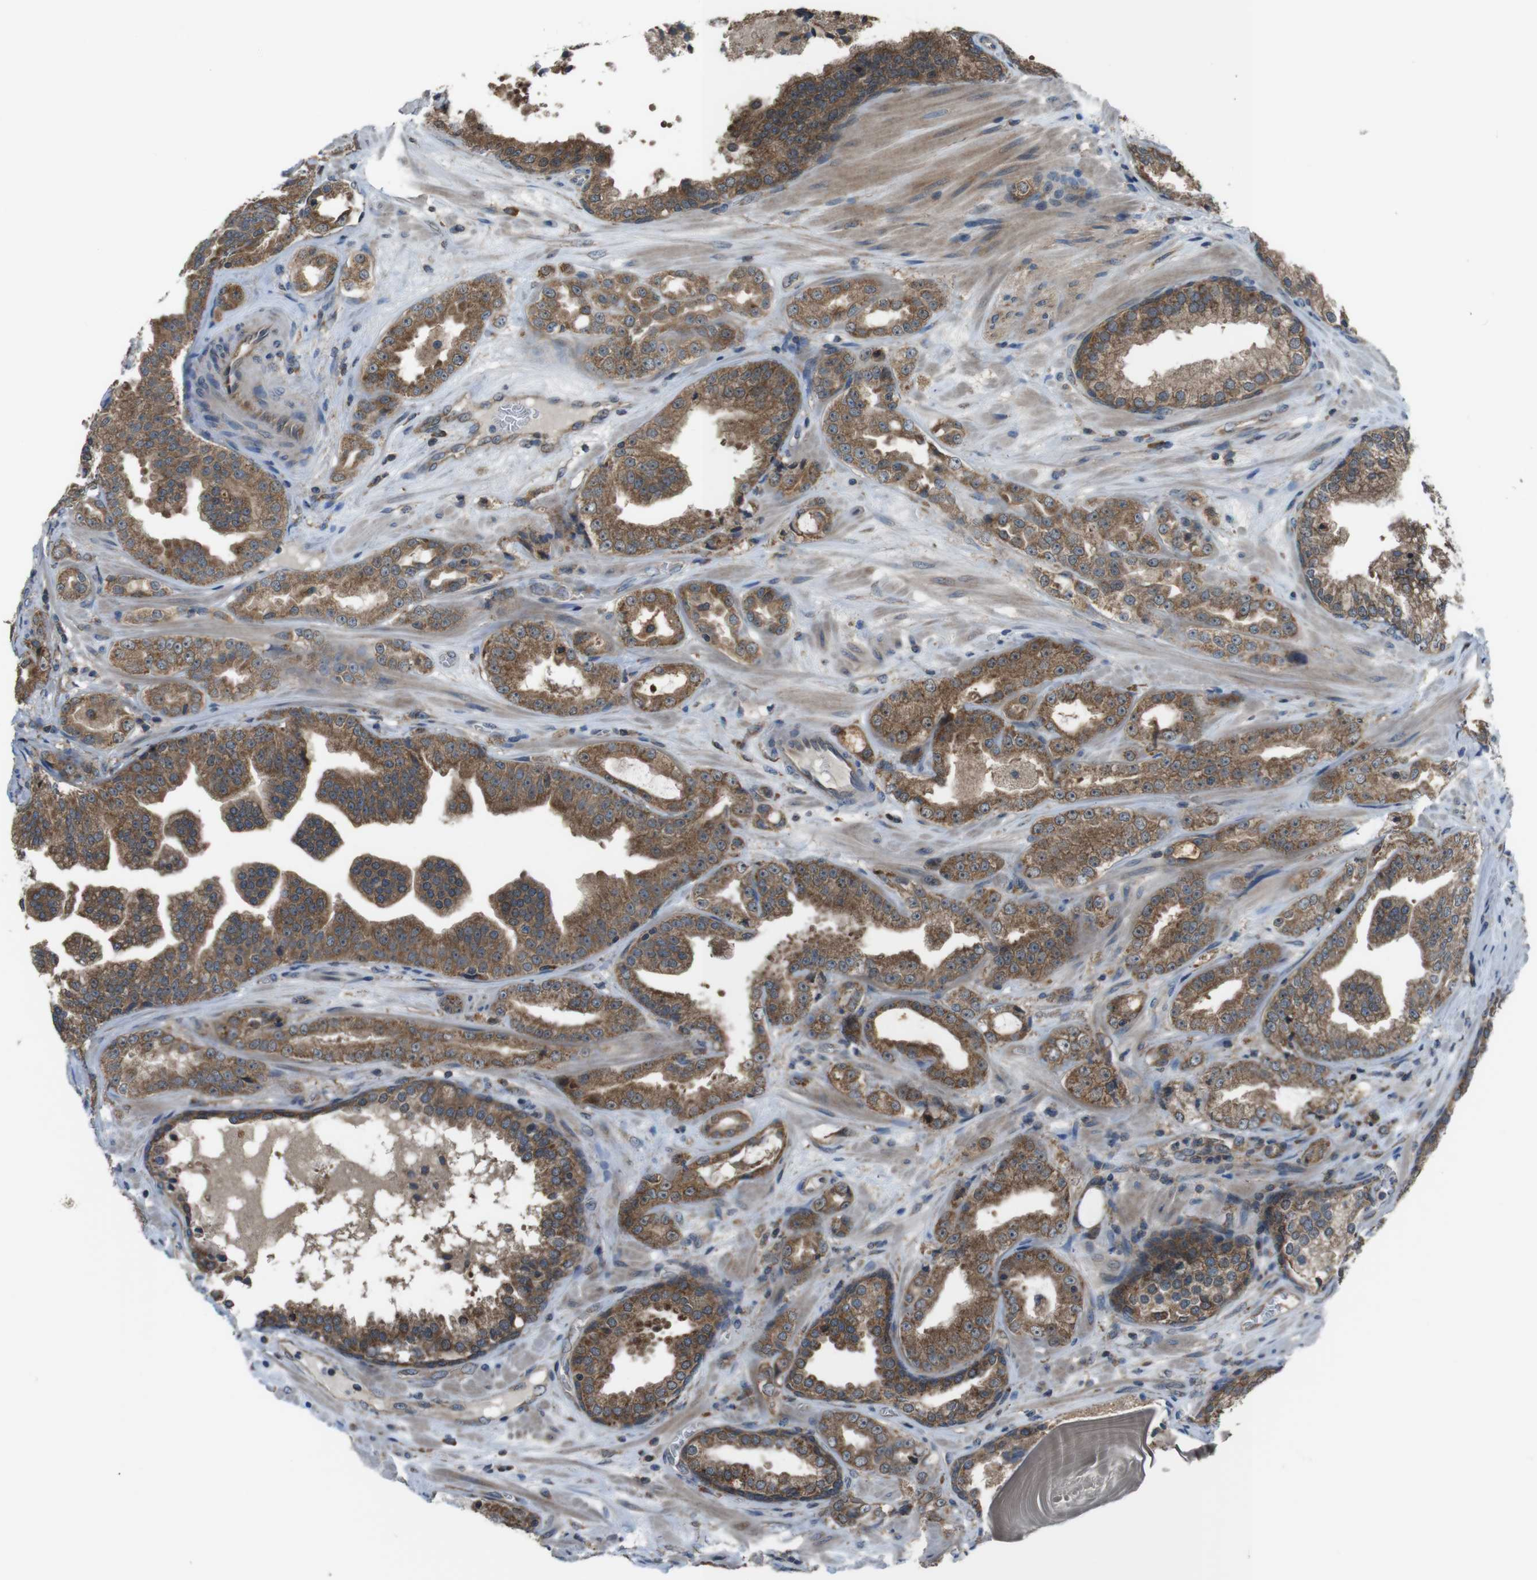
{"staining": {"intensity": "moderate", "quantity": ">75%", "location": "cytoplasmic/membranous"}, "tissue": "prostate cancer", "cell_type": "Tumor cells", "image_type": "cancer", "snomed": [{"axis": "morphology", "description": "Adenocarcinoma, High grade"}, {"axis": "topography", "description": "Prostate"}], "caption": "DAB immunohistochemical staining of human adenocarcinoma (high-grade) (prostate) exhibits moderate cytoplasmic/membranous protein staining in approximately >75% of tumor cells.", "gene": "SSR3", "patient": {"sex": "male", "age": 65}}